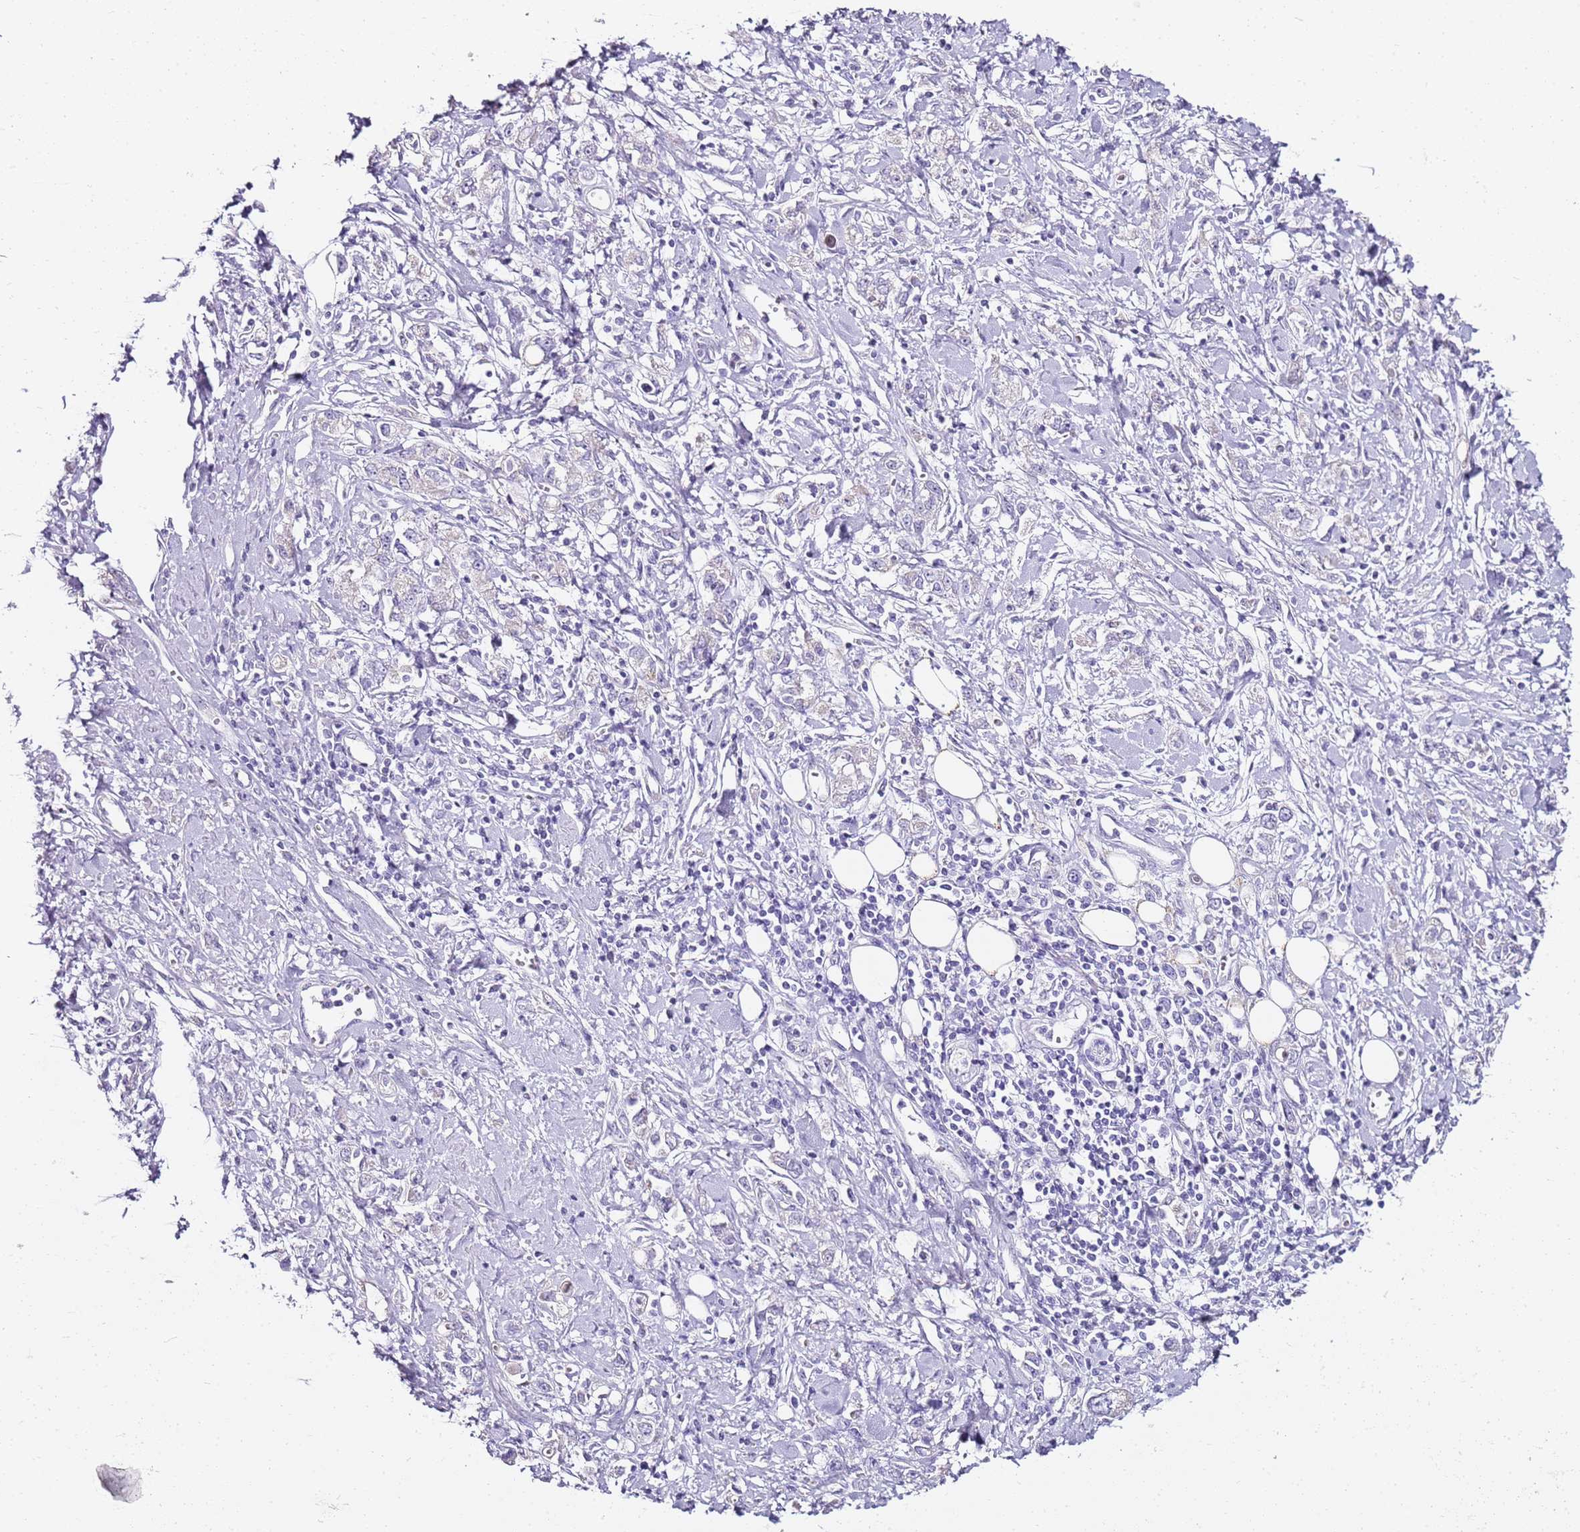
{"staining": {"intensity": "negative", "quantity": "none", "location": "none"}, "tissue": "stomach cancer", "cell_type": "Tumor cells", "image_type": "cancer", "snomed": [{"axis": "morphology", "description": "Adenocarcinoma, NOS"}, {"axis": "topography", "description": "Stomach"}], "caption": "The immunohistochemistry image has no significant expression in tumor cells of adenocarcinoma (stomach) tissue.", "gene": "MYBPC3", "patient": {"sex": "female", "age": 76}}